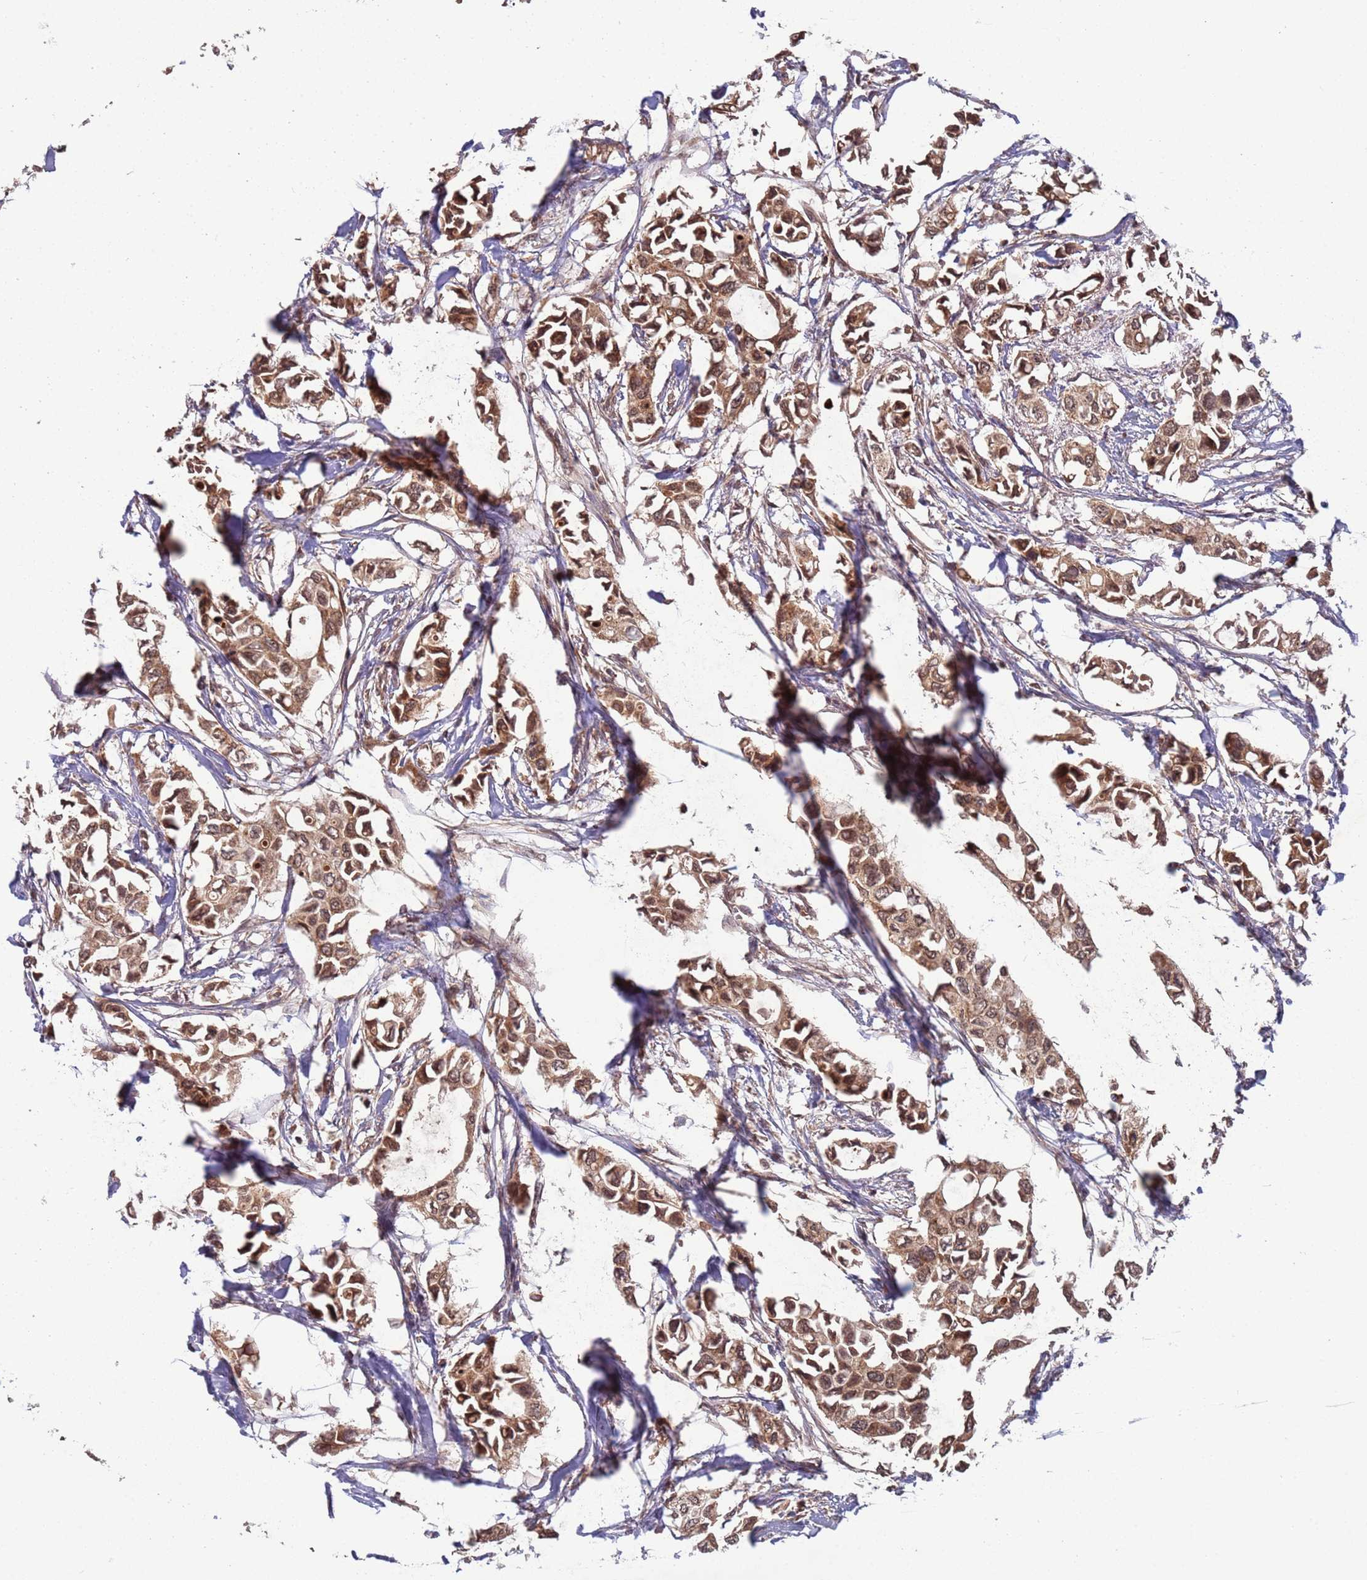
{"staining": {"intensity": "moderate", "quantity": ">75%", "location": "cytoplasmic/membranous,nuclear"}, "tissue": "breast cancer", "cell_type": "Tumor cells", "image_type": "cancer", "snomed": [{"axis": "morphology", "description": "Duct carcinoma"}, {"axis": "topography", "description": "Breast"}], "caption": "Moderate cytoplasmic/membranous and nuclear expression for a protein is identified in about >75% of tumor cells of breast cancer using IHC.", "gene": "ERI1", "patient": {"sex": "female", "age": 41}}